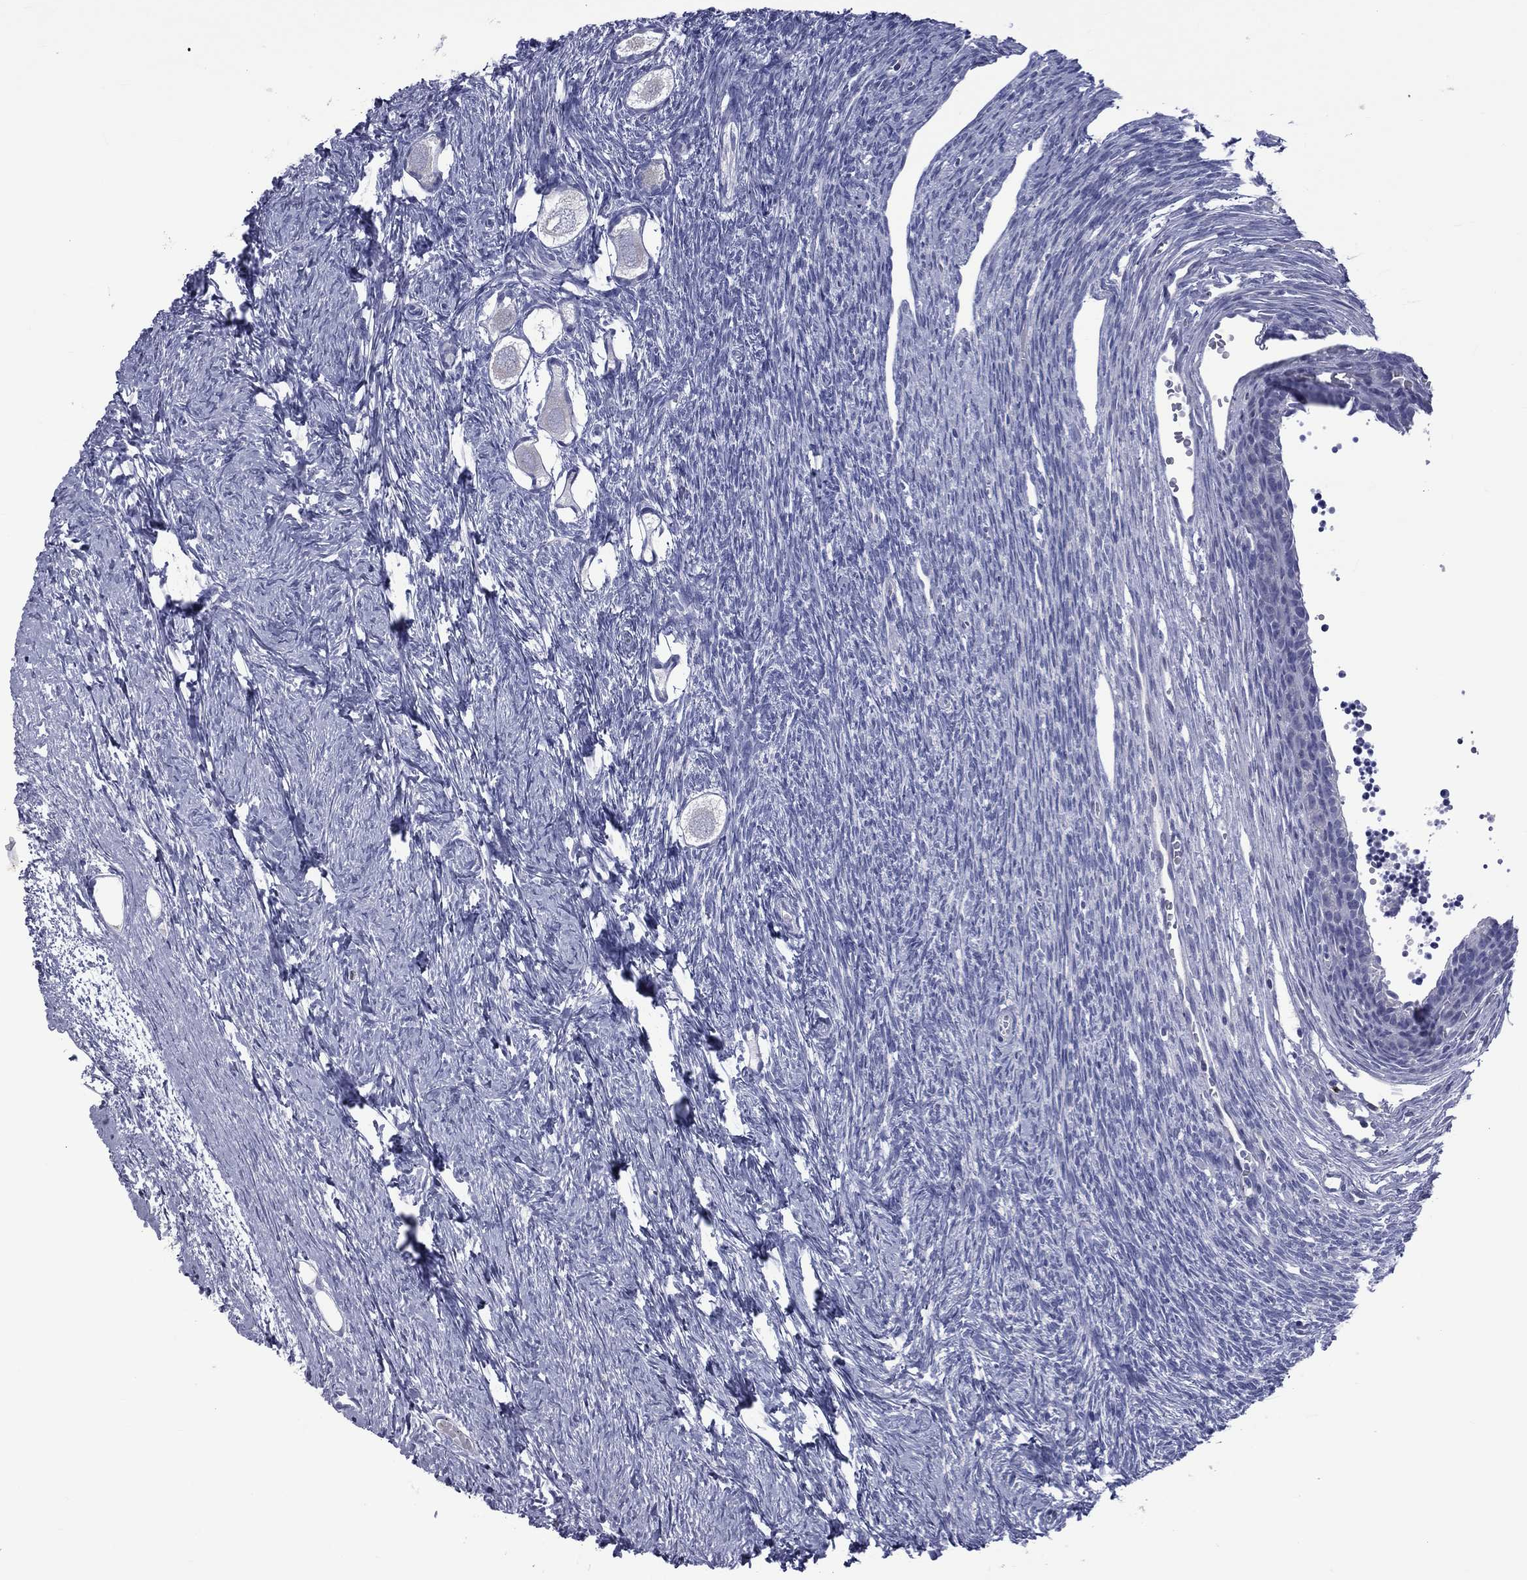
{"staining": {"intensity": "negative", "quantity": "none", "location": "none"}, "tissue": "ovary", "cell_type": "Follicle cells", "image_type": "normal", "snomed": [{"axis": "morphology", "description": "Normal tissue, NOS"}, {"axis": "topography", "description": "Ovary"}], "caption": "IHC photomicrograph of normal ovary: human ovary stained with DAB (3,3'-diaminobenzidine) displays no significant protein positivity in follicle cells.", "gene": "ELANE", "patient": {"sex": "female", "age": 27}}